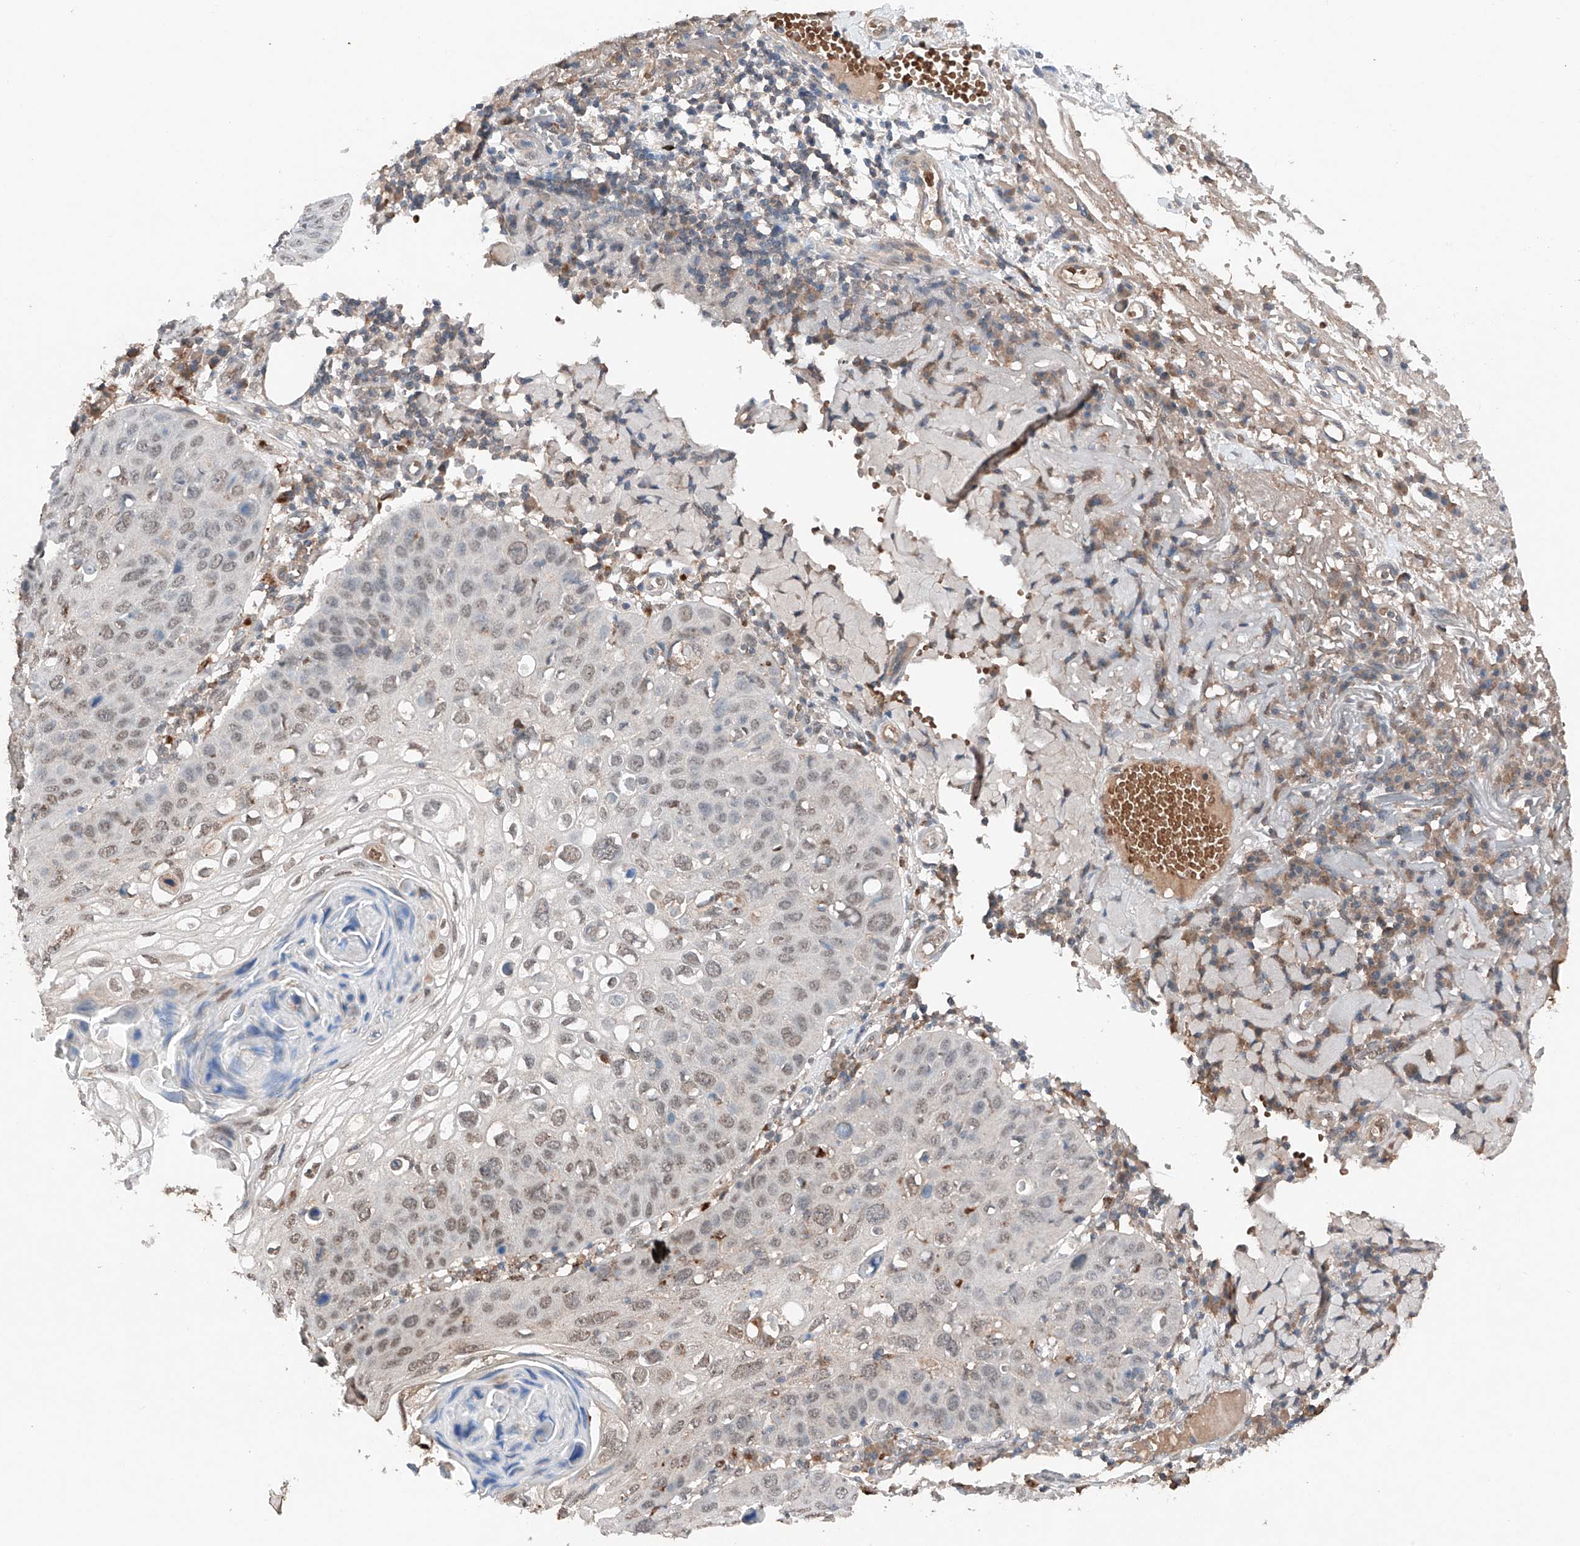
{"staining": {"intensity": "weak", "quantity": "25%-75%", "location": "nuclear"}, "tissue": "skin cancer", "cell_type": "Tumor cells", "image_type": "cancer", "snomed": [{"axis": "morphology", "description": "Squamous cell carcinoma, NOS"}, {"axis": "topography", "description": "Skin"}], "caption": "The photomicrograph demonstrates staining of squamous cell carcinoma (skin), revealing weak nuclear protein expression (brown color) within tumor cells.", "gene": "TBX4", "patient": {"sex": "female", "age": 90}}